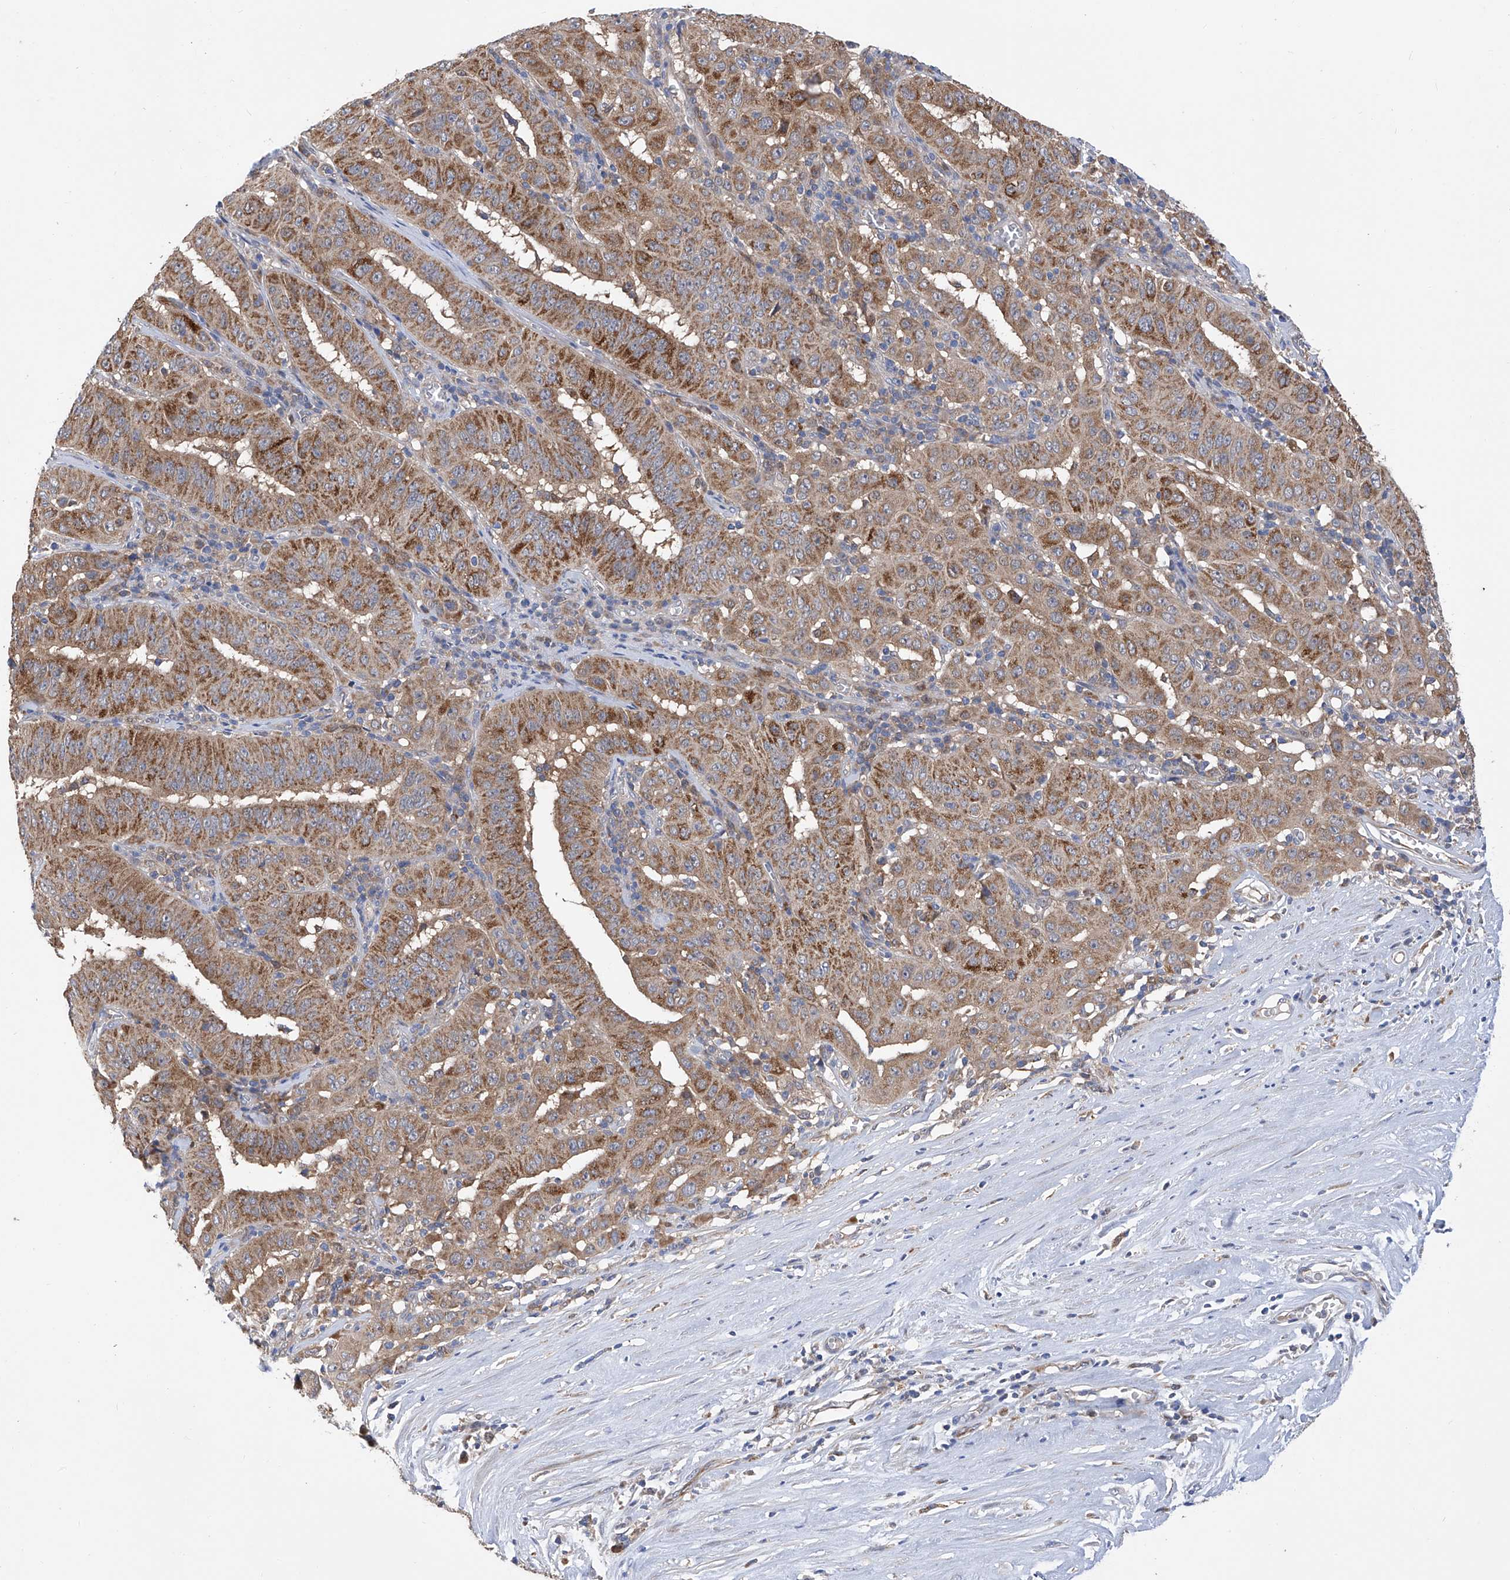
{"staining": {"intensity": "moderate", "quantity": ">75%", "location": "cytoplasmic/membranous"}, "tissue": "pancreatic cancer", "cell_type": "Tumor cells", "image_type": "cancer", "snomed": [{"axis": "morphology", "description": "Adenocarcinoma, NOS"}, {"axis": "topography", "description": "Pancreas"}], "caption": "Immunohistochemical staining of pancreatic cancer (adenocarcinoma) reveals medium levels of moderate cytoplasmic/membranous expression in about >75% of tumor cells.", "gene": "SPATA20", "patient": {"sex": "male", "age": 63}}